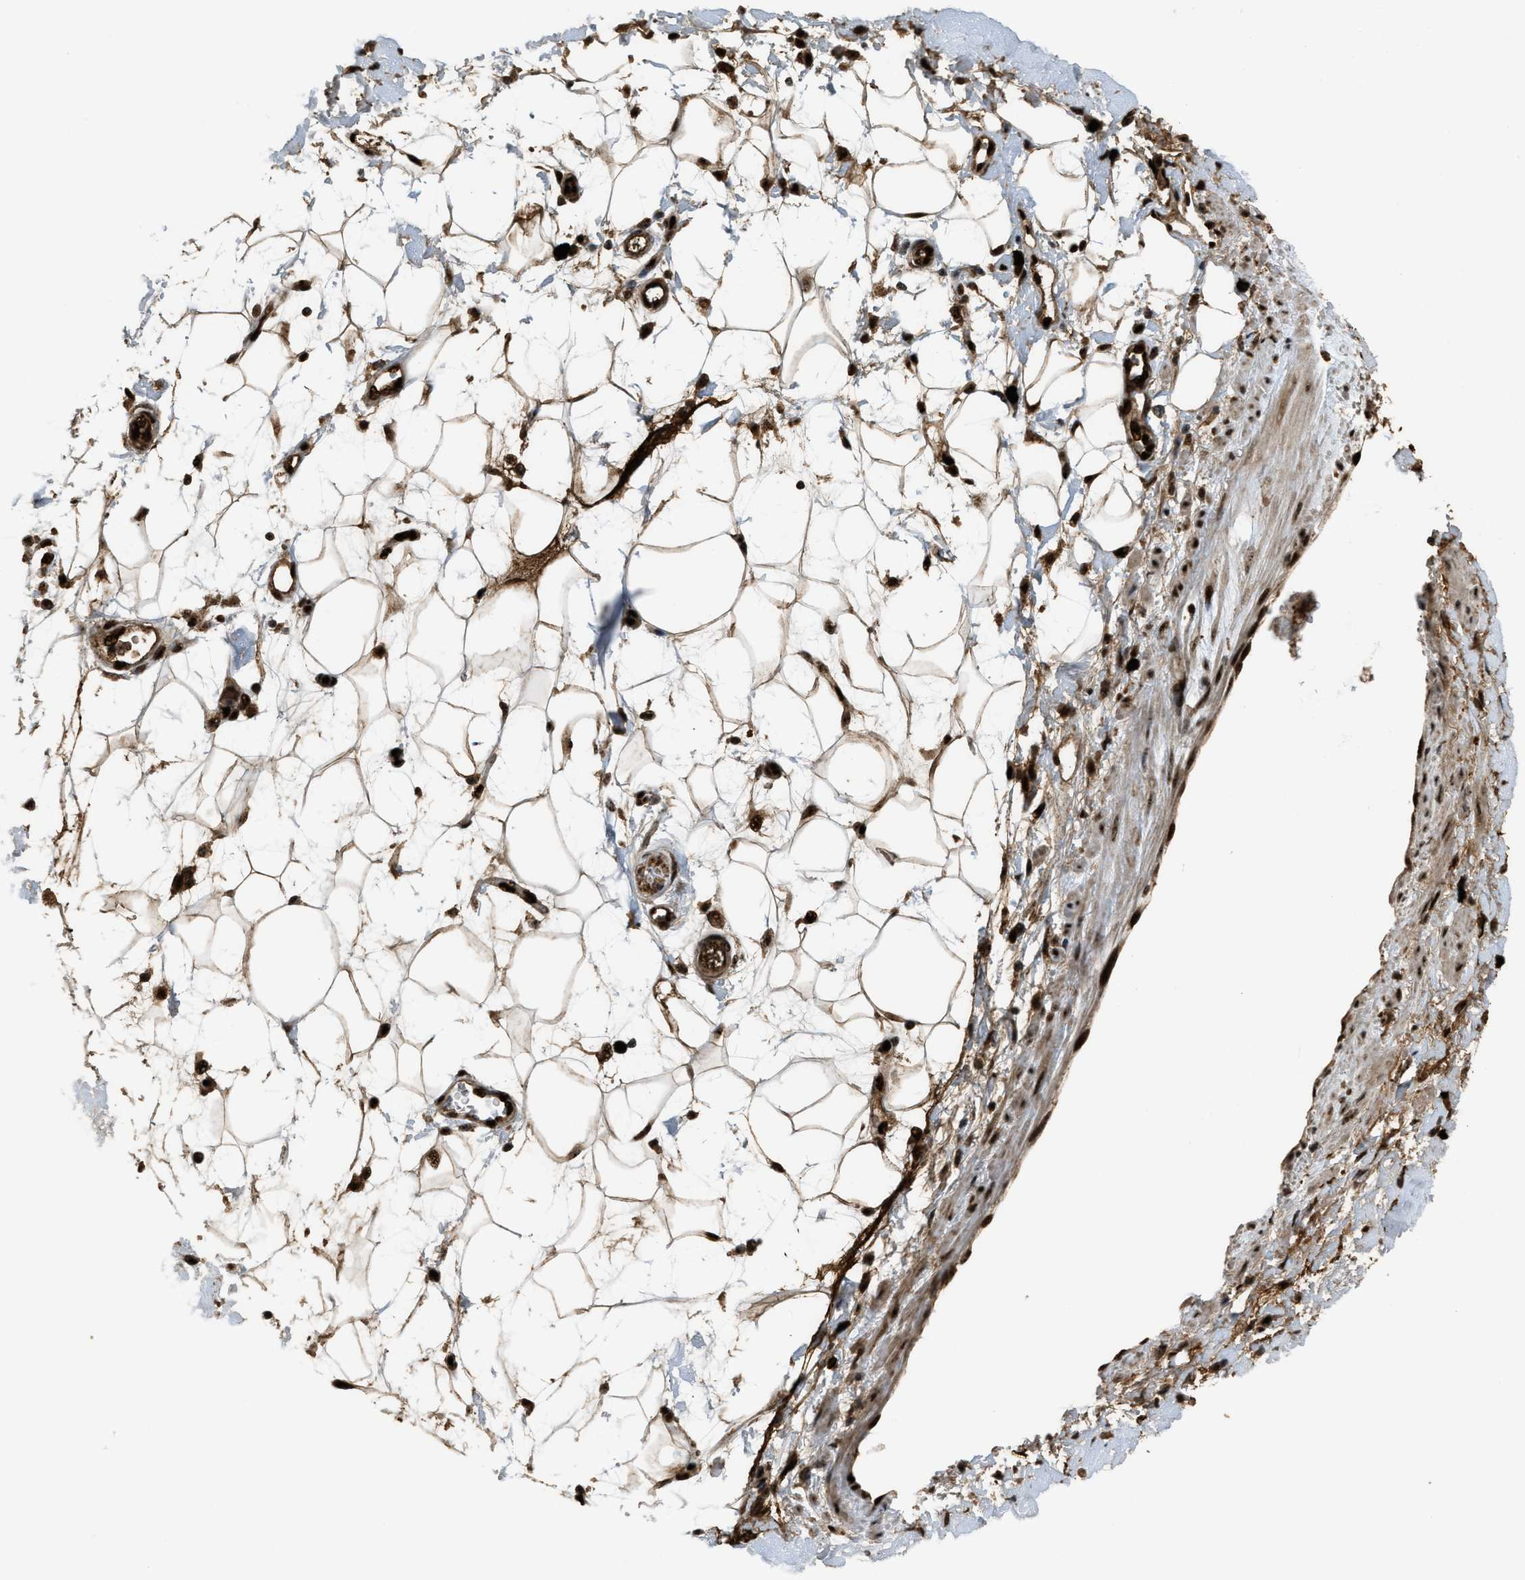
{"staining": {"intensity": "strong", "quantity": ">75%", "location": "cytoplasmic/membranous,nuclear"}, "tissue": "adipose tissue", "cell_type": "Adipocytes", "image_type": "normal", "snomed": [{"axis": "morphology", "description": "Normal tissue, NOS"}, {"axis": "morphology", "description": "Adenocarcinoma, NOS"}, {"axis": "topography", "description": "Duodenum"}, {"axis": "topography", "description": "Peripheral nerve tissue"}], "caption": "This image displays IHC staining of benign adipose tissue, with high strong cytoplasmic/membranous,nuclear staining in approximately >75% of adipocytes.", "gene": "ZNF687", "patient": {"sex": "female", "age": 60}}